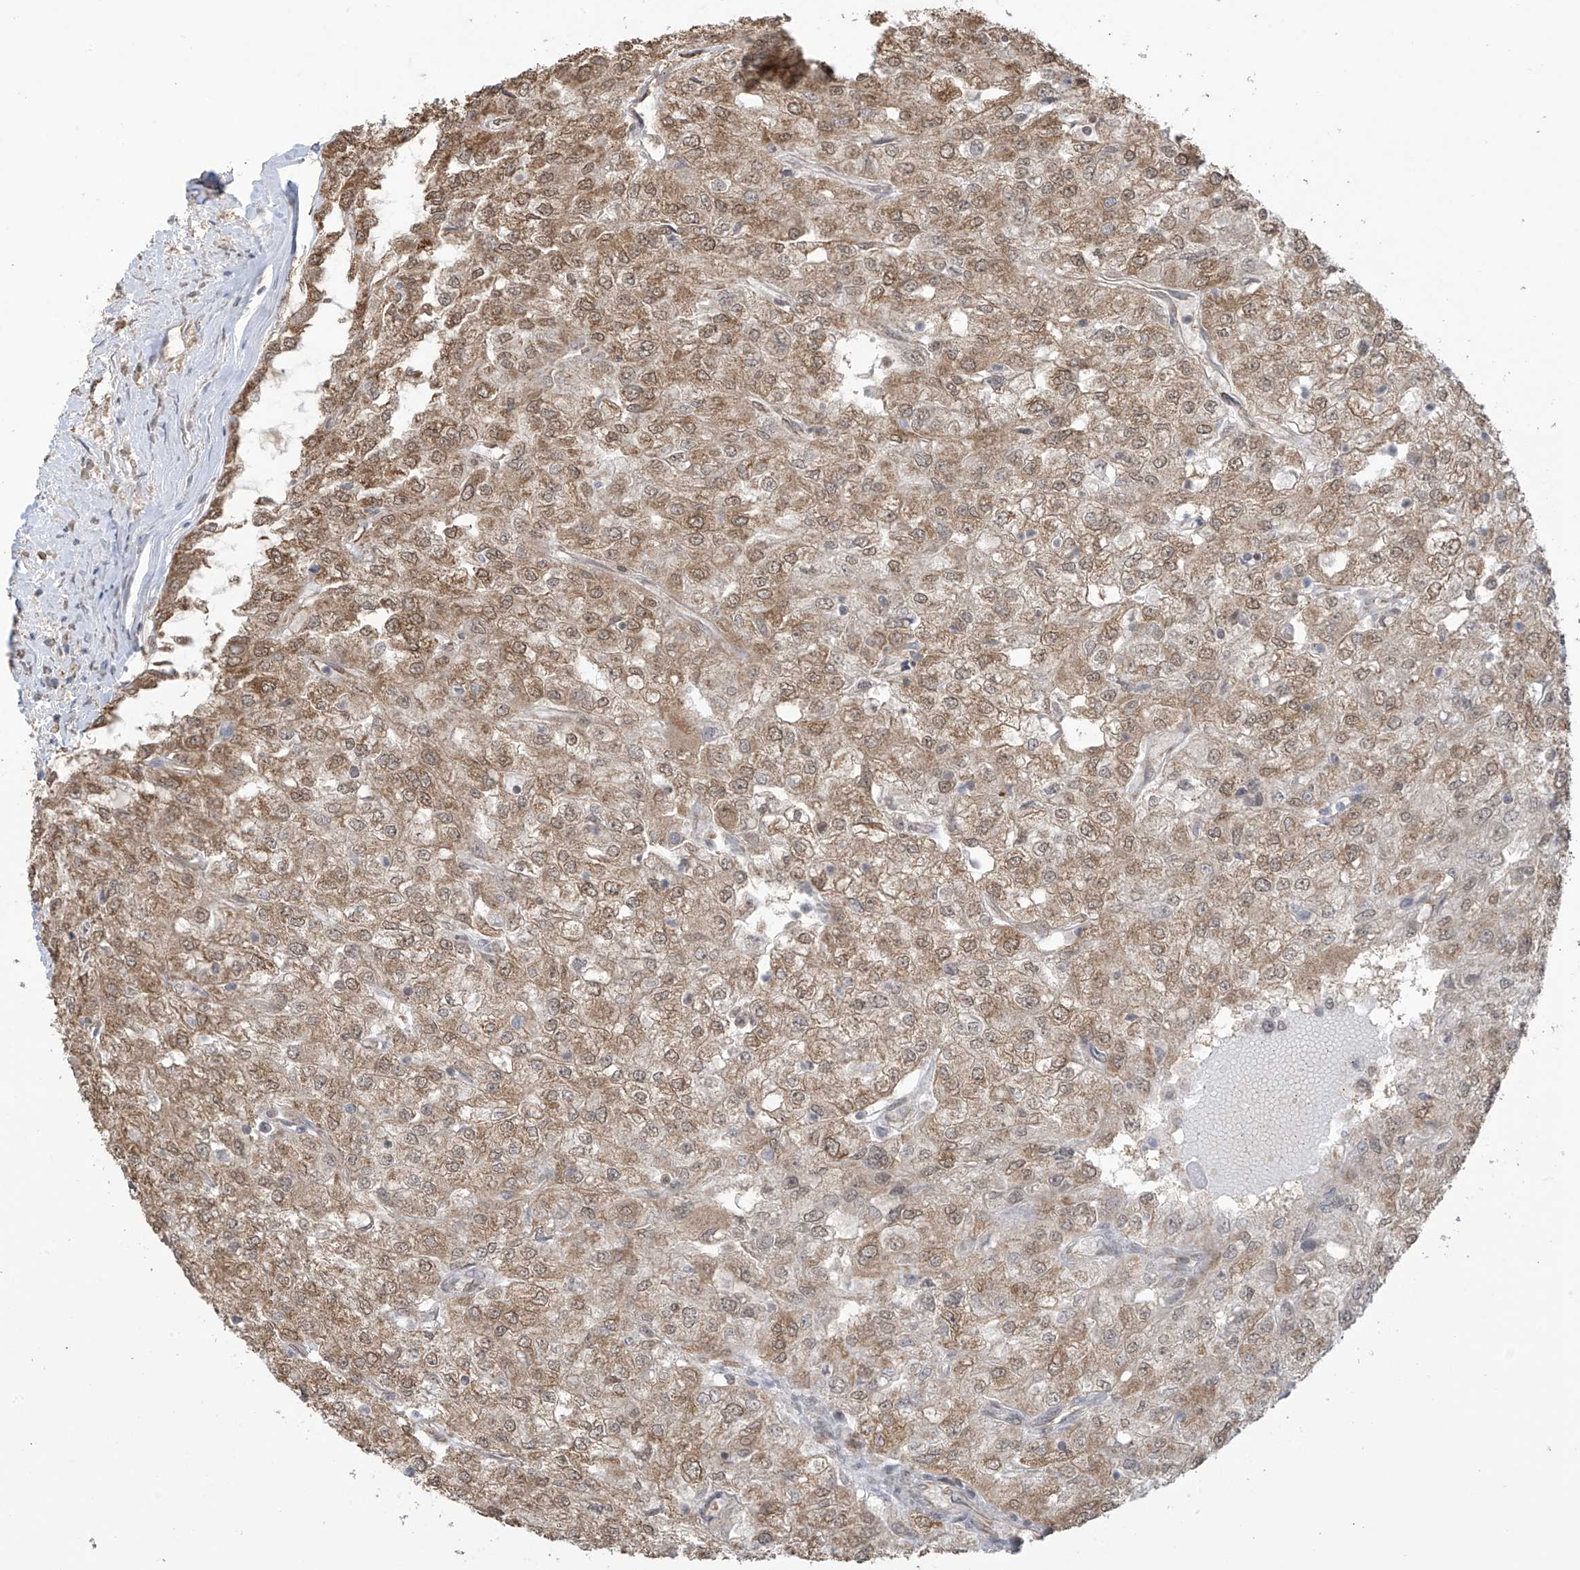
{"staining": {"intensity": "moderate", "quantity": ">75%", "location": "cytoplasmic/membranous,nuclear"}, "tissue": "renal cancer", "cell_type": "Tumor cells", "image_type": "cancer", "snomed": [{"axis": "morphology", "description": "Adenocarcinoma, NOS"}, {"axis": "topography", "description": "Kidney"}], "caption": "Renal adenocarcinoma stained with a brown dye displays moderate cytoplasmic/membranous and nuclear positive positivity in approximately >75% of tumor cells.", "gene": "KIAA1522", "patient": {"sex": "female", "age": 54}}